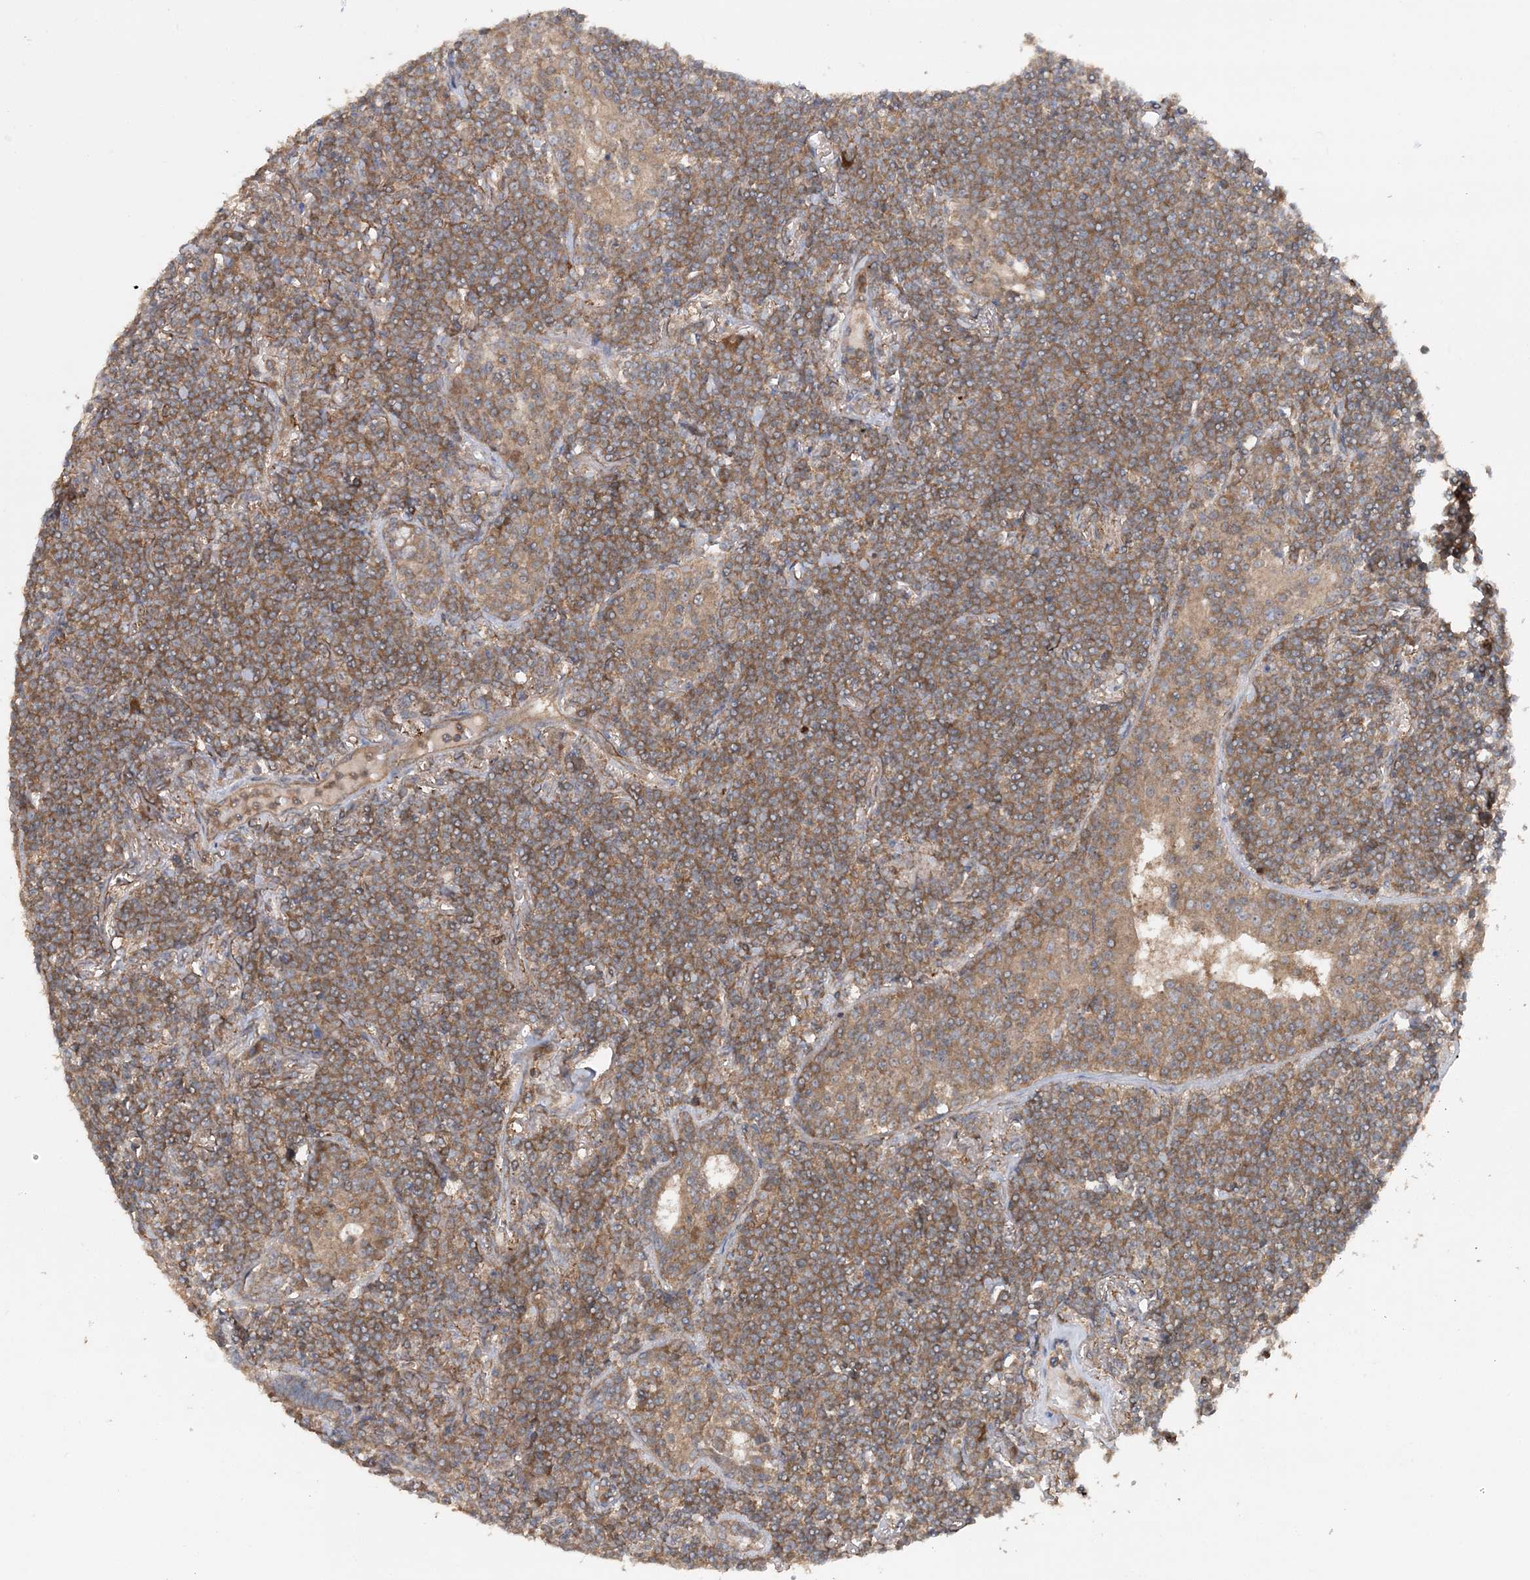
{"staining": {"intensity": "moderate", "quantity": ">75%", "location": "cytoplasmic/membranous"}, "tissue": "lymphoma", "cell_type": "Tumor cells", "image_type": "cancer", "snomed": [{"axis": "morphology", "description": "Malignant lymphoma, non-Hodgkin's type, Low grade"}, {"axis": "topography", "description": "Lung"}], "caption": "Immunohistochemical staining of malignant lymphoma, non-Hodgkin's type (low-grade) displays medium levels of moderate cytoplasmic/membranous positivity in about >75% of tumor cells.", "gene": "ACAP2", "patient": {"sex": "female", "age": 71}}